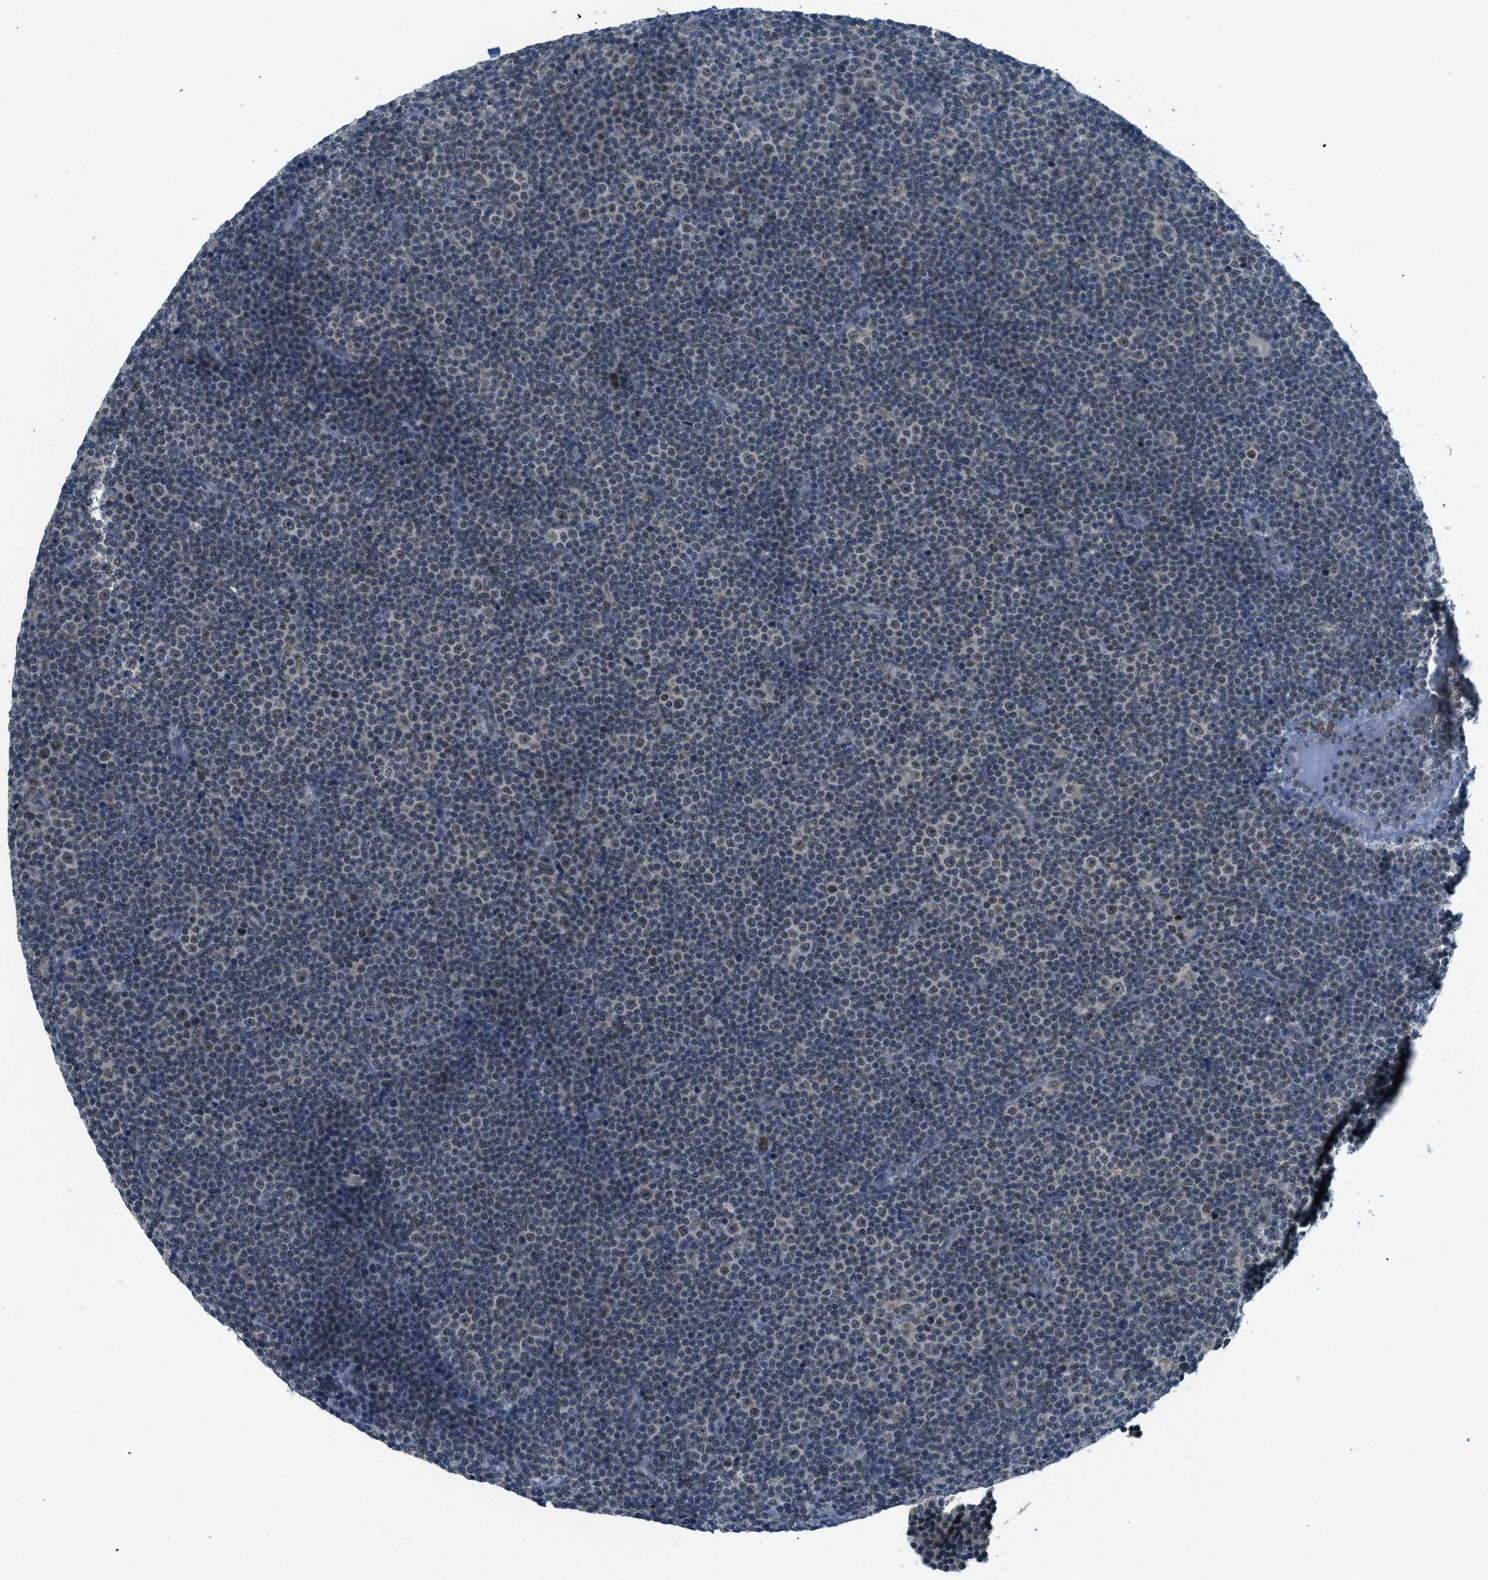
{"staining": {"intensity": "weak", "quantity": "<25%", "location": "nuclear"}, "tissue": "lymphoma", "cell_type": "Tumor cells", "image_type": "cancer", "snomed": [{"axis": "morphology", "description": "Malignant lymphoma, non-Hodgkin's type, Low grade"}, {"axis": "topography", "description": "Lymph node"}], "caption": "DAB (3,3'-diaminobenzidine) immunohistochemical staining of low-grade malignant lymphoma, non-Hodgkin's type reveals no significant staining in tumor cells.", "gene": "TCF20", "patient": {"sex": "female", "age": 67}}